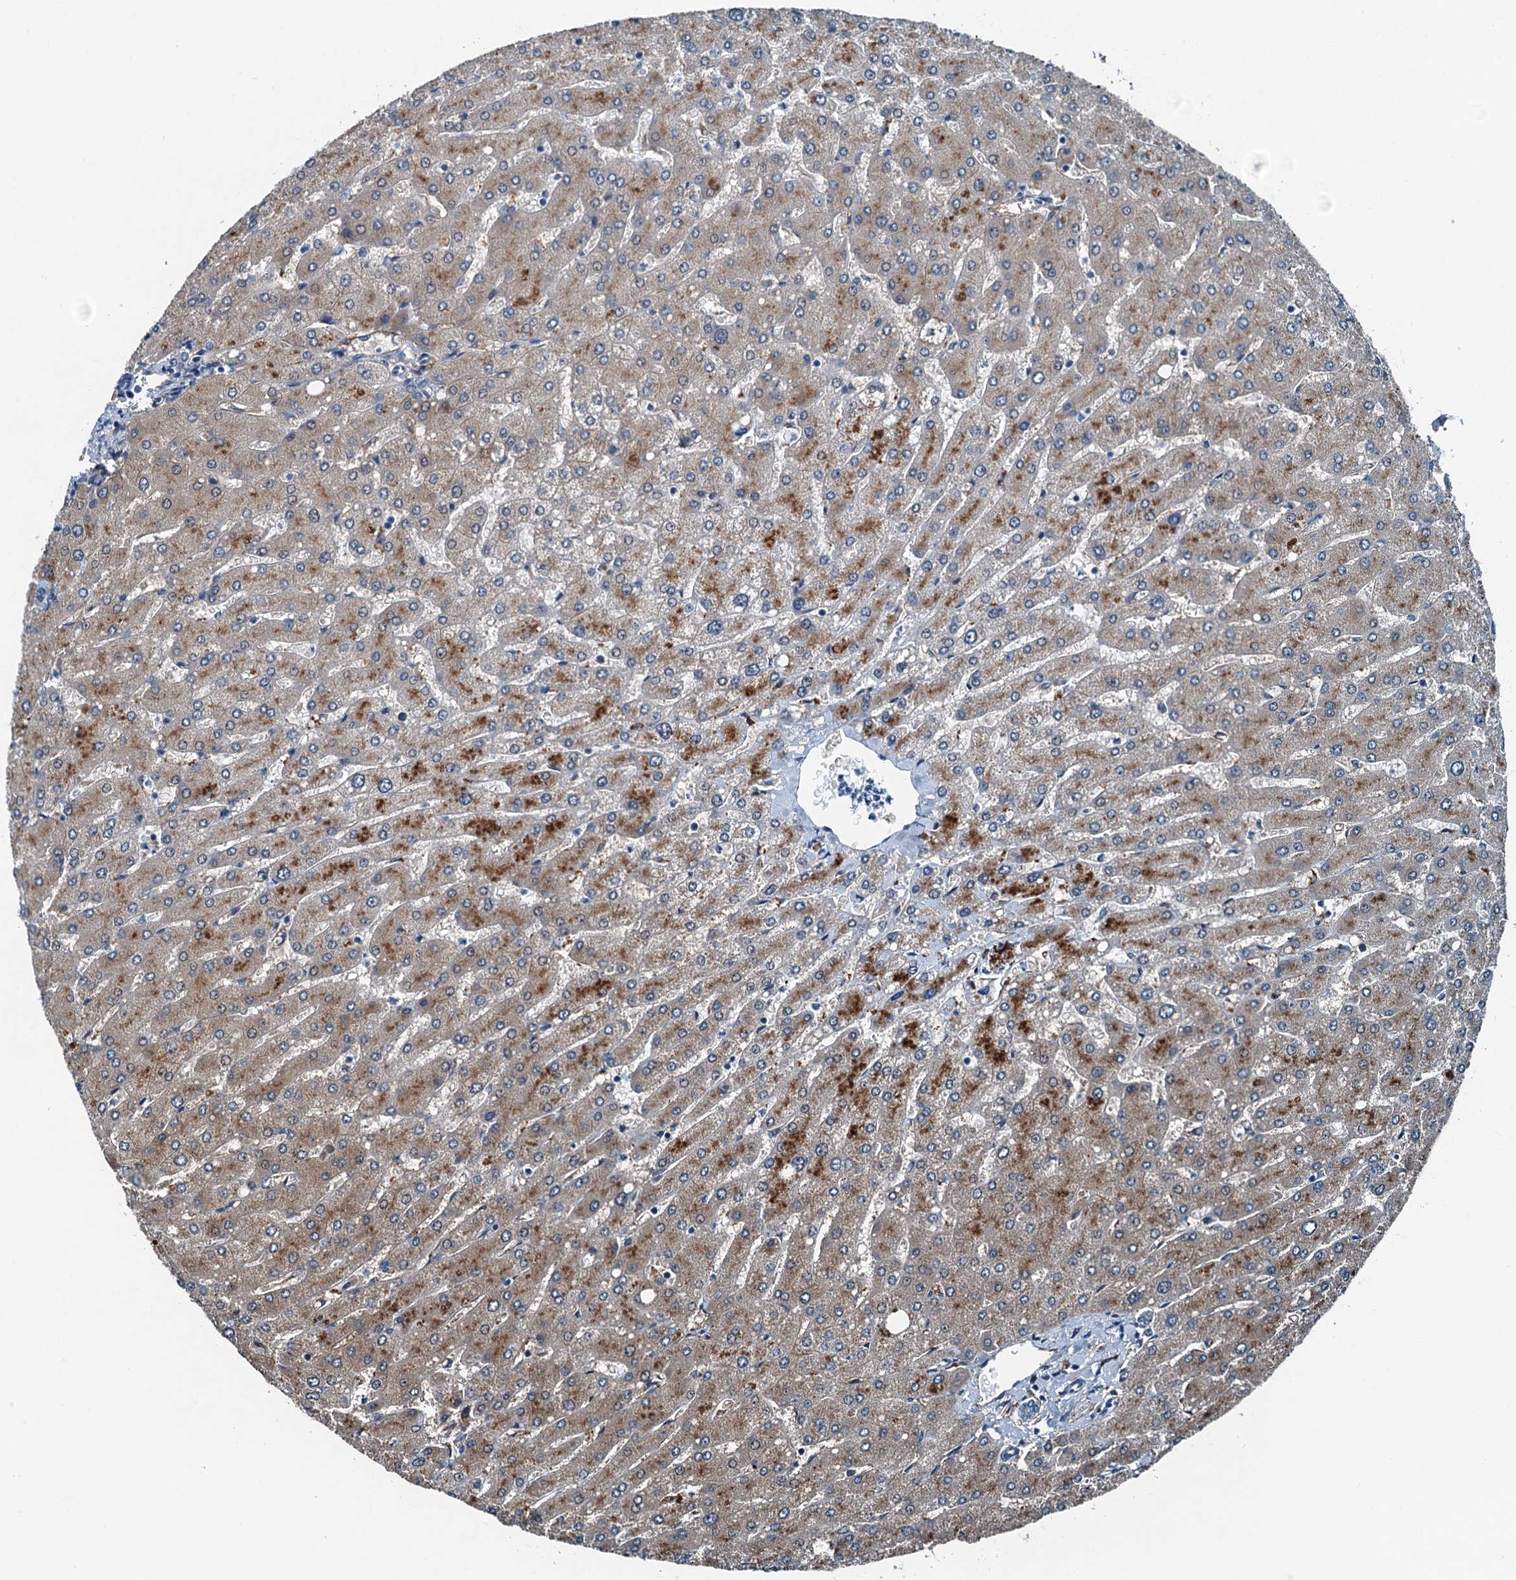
{"staining": {"intensity": "negative", "quantity": "none", "location": "none"}, "tissue": "liver", "cell_type": "Cholangiocytes", "image_type": "normal", "snomed": [{"axis": "morphology", "description": "Normal tissue, NOS"}, {"axis": "topography", "description": "Liver"}], "caption": "Immunohistochemical staining of normal liver shows no significant positivity in cholangiocytes. (DAB IHC with hematoxylin counter stain).", "gene": "TAMALIN", "patient": {"sex": "male", "age": 55}}